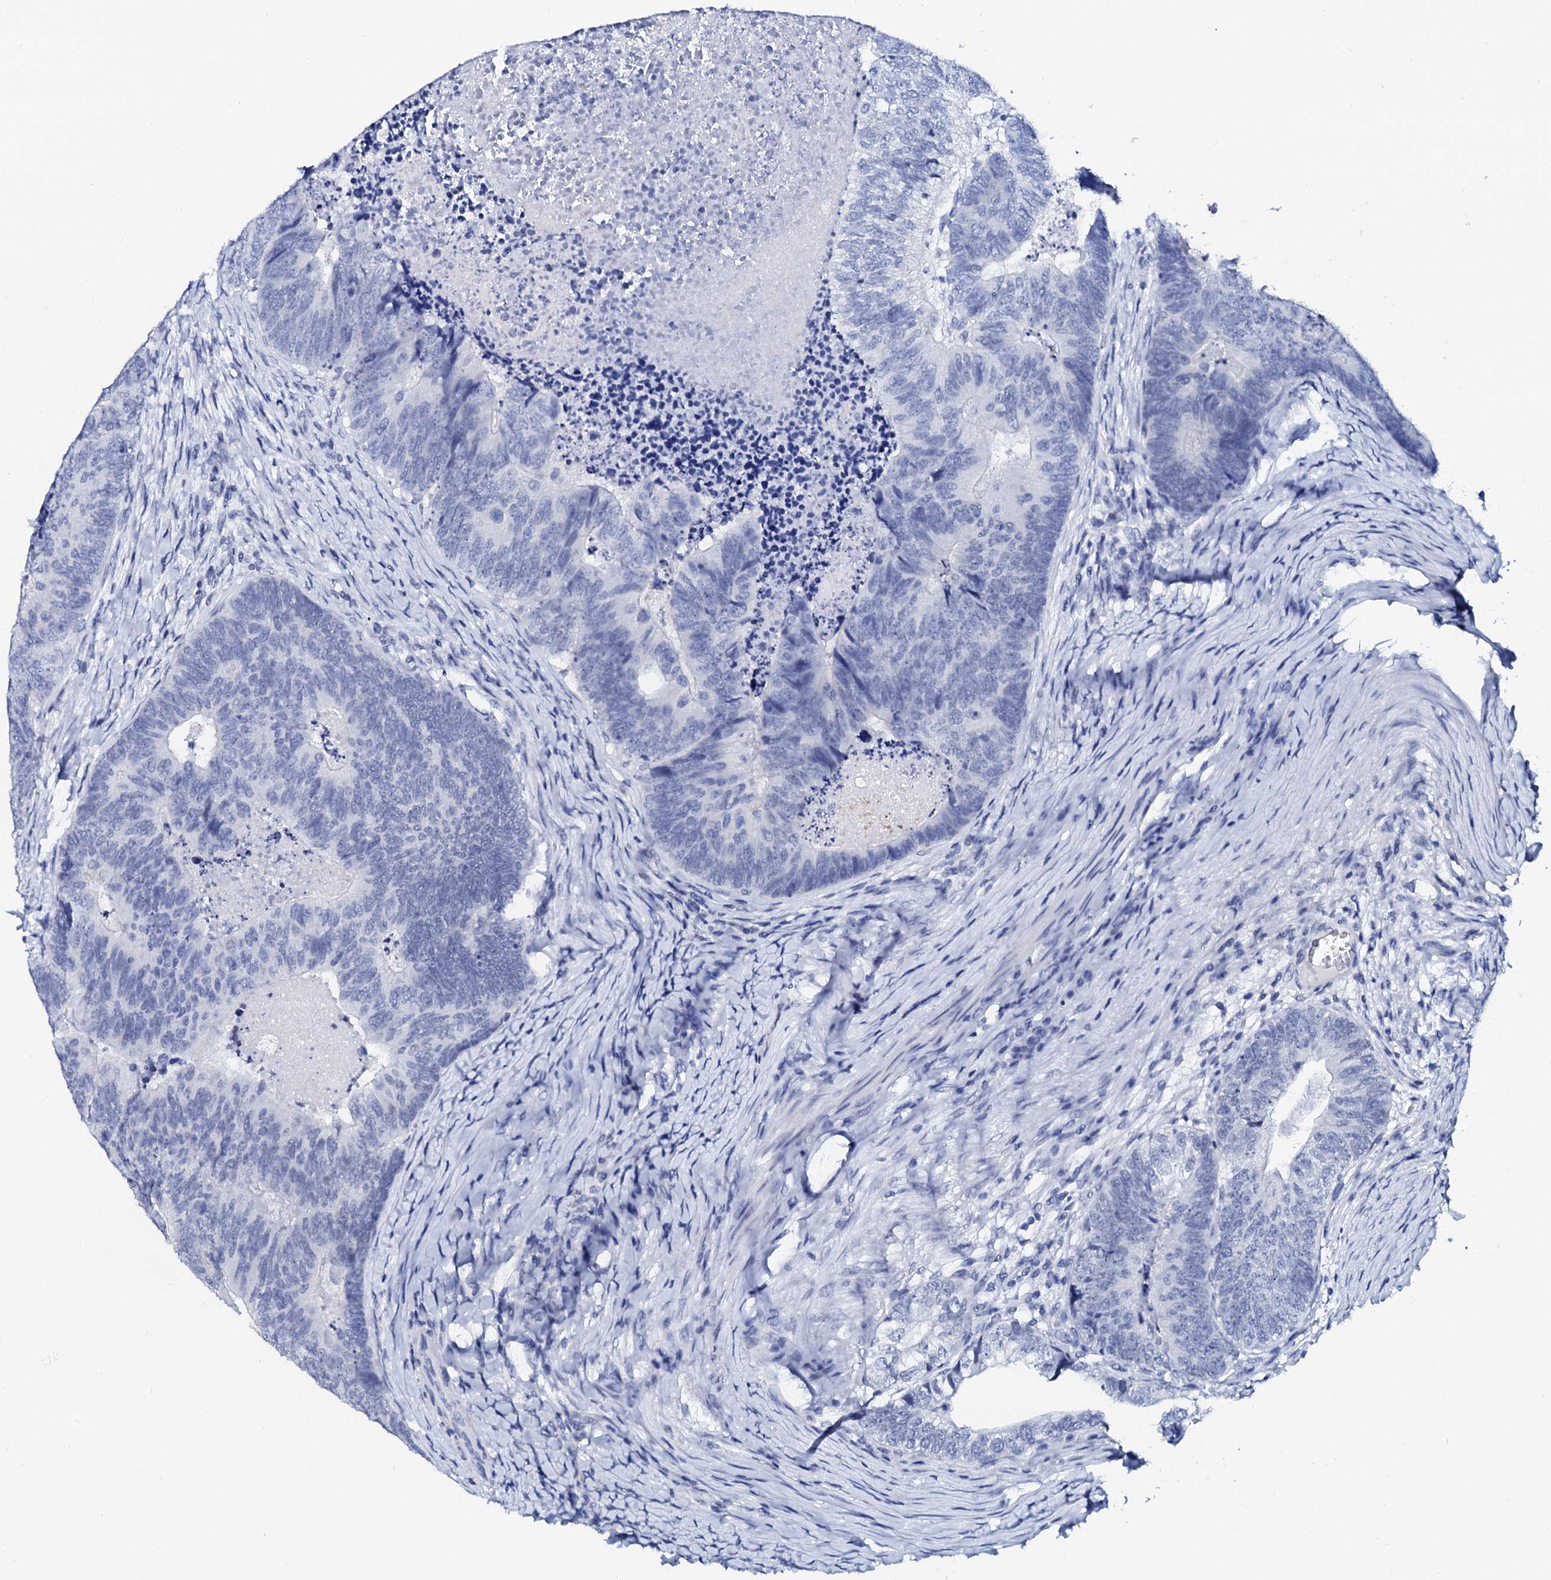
{"staining": {"intensity": "negative", "quantity": "none", "location": "none"}, "tissue": "colorectal cancer", "cell_type": "Tumor cells", "image_type": "cancer", "snomed": [{"axis": "morphology", "description": "Adenocarcinoma, NOS"}, {"axis": "topography", "description": "Colon"}], "caption": "Tumor cells show no significant expression in colorectal adenocarcinoma.", "gene": "SPATA19", "patient": {"sex": "female", "age": 67}}